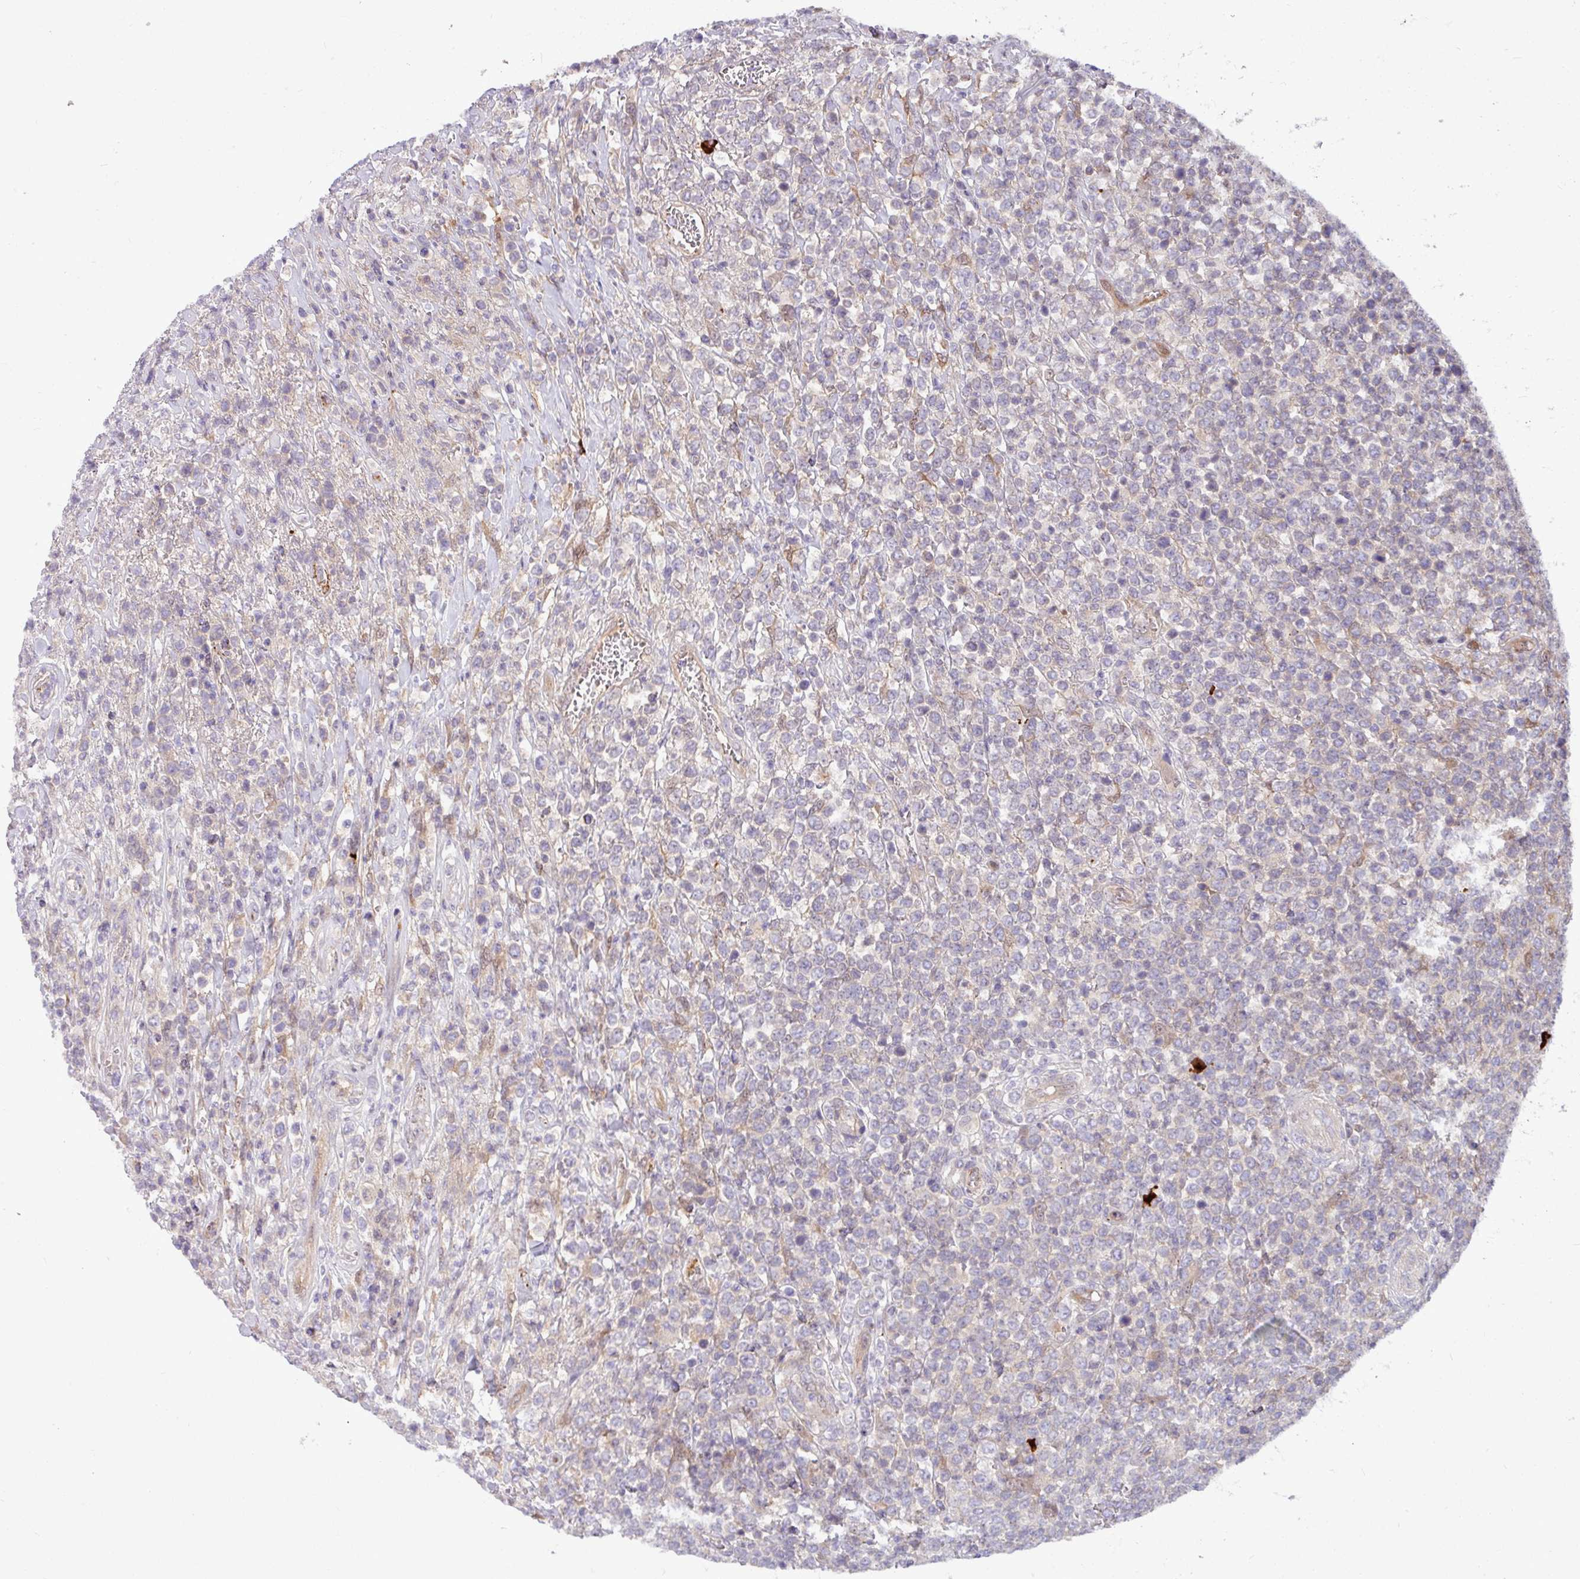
{"staining": {"intensity": "negative", "quantity": "none", "location": "none"}, "tissue": "lymphoma", "cell_type": "Tumor cells", "image_type": "cancer", "snomed": [{"axis": "morphology", "description": "Malignant lymphoma, non-Hodgkin's type, High grade"}, {"axis": "topography", "description": "Soft tissue"}], "caption": "Immunohistochemistry photomicrograph of malignant lymphoma, non-Hodgkin's type (high-grade) stained for a protein (brown), which shows no positivity in tumor cells.", "gene": "B4GALNT4", "patient": {"sex": "female", "age": 56}}